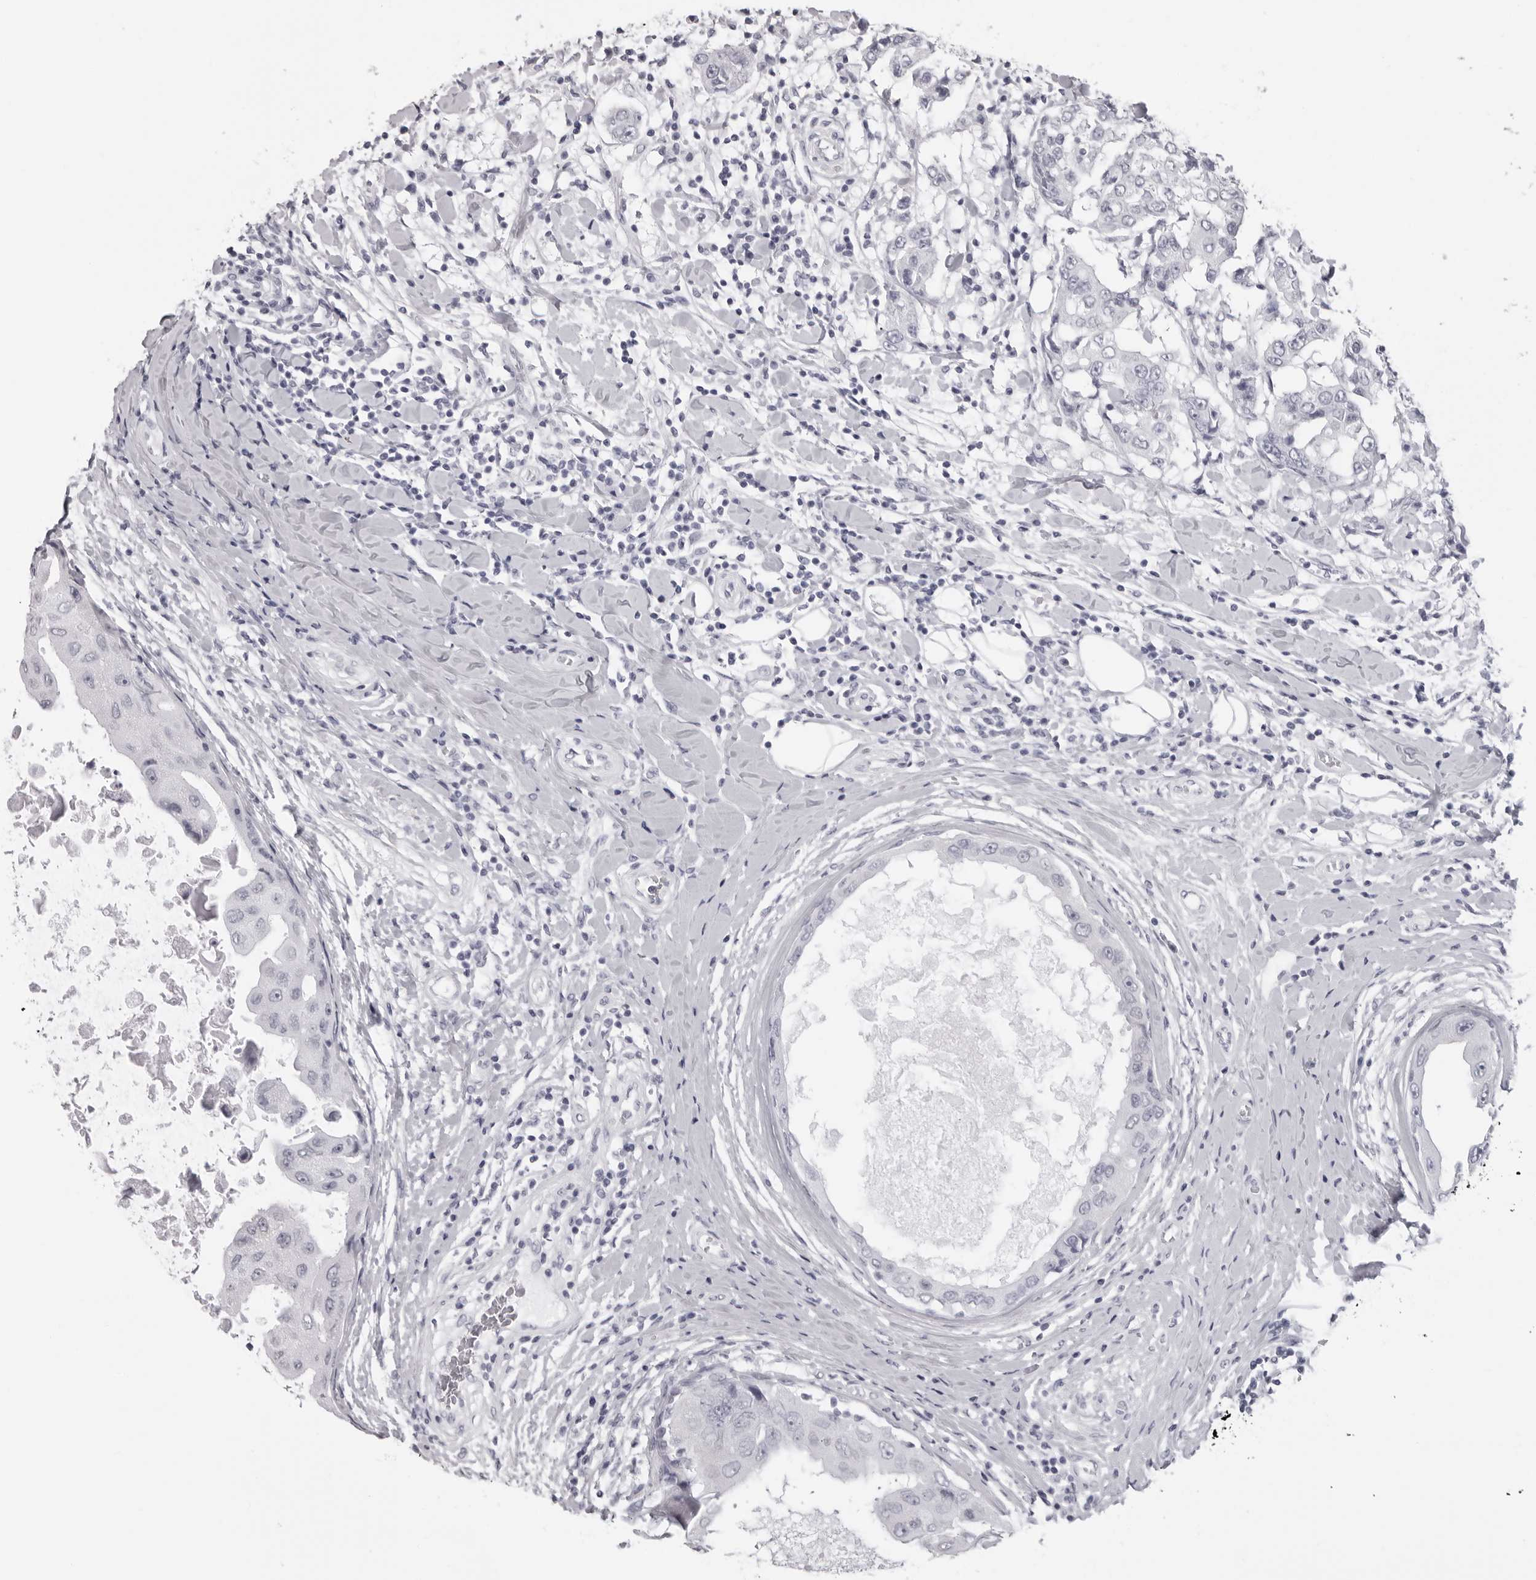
{"staining": {"intensity": "negative", "quantity": "none", "location": "none"}, "tissue": "breast cancer", "cell_type": "Tumor cells", "image_type": "cancer", "snomed": [{"axis": "morphology", "description": "Duct carcinoma"}, {"axis": "topography", "description": "Breast"}], "caption": "This is an immunohistochemistry (IHC) image of breast intraductal carcinoma. There is no positivity in tumor cells.", "gene": "DNALI1", "patient": {"sex": "female", "age": 27}}